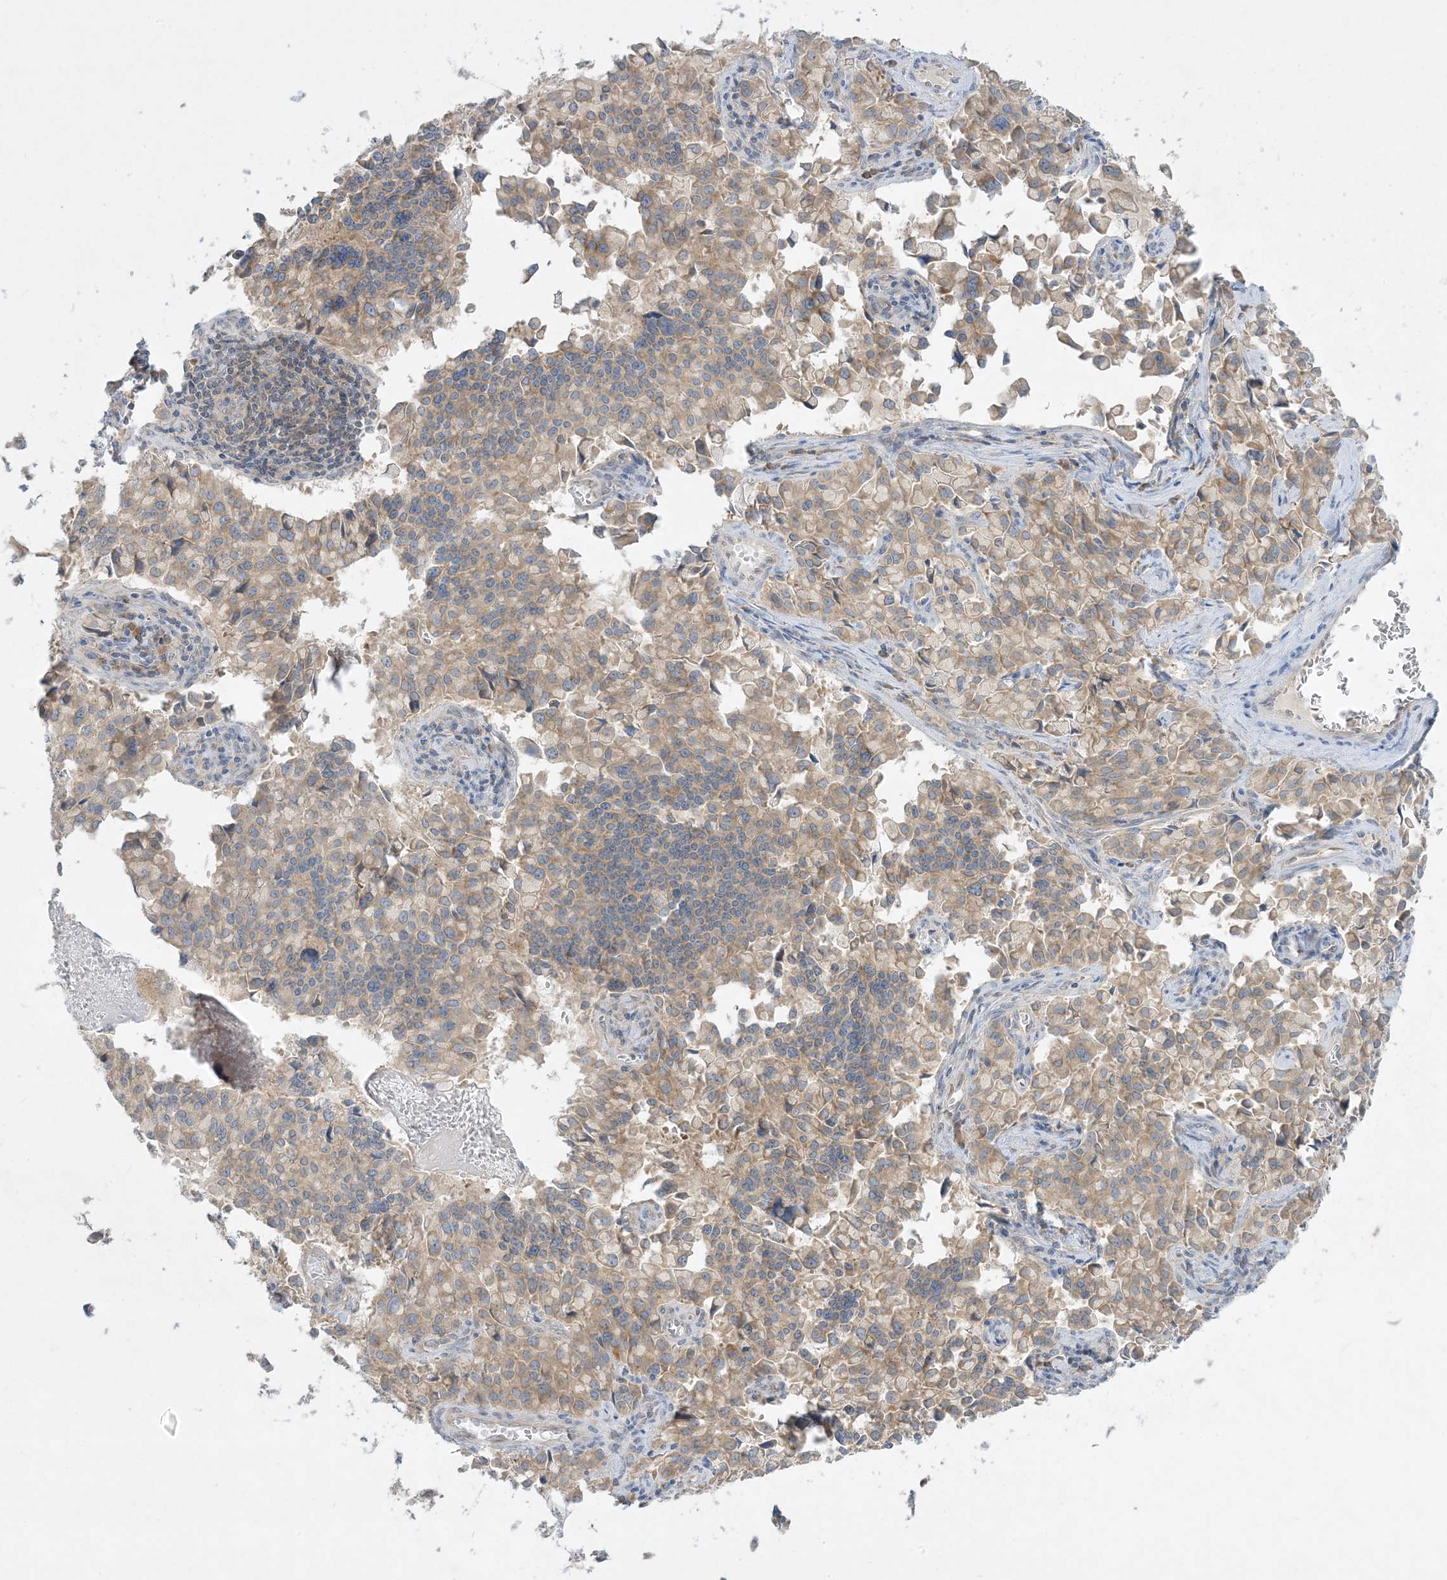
{"staining": {"intensity": "weak", "quantity": ">75%", "location": "cytoplasmic/membranous"}, "tissue": "pancreatic cancer", "cell_type": "Tumor cells", "image_type": "cancer", "snomed": [{"axis": "morphology", "description": "Adenocarcinoma, NOS"}, {"axis": "topography", "description": "Pancreas"}], "caption": "DAB (3,3'-diaminobenzidine) immunohistochemical staining of adenocarcinoma (pancreatic) reveals weak cytoplasmic/membranous protein positivity in about >75% of tumor cells.", "gene": "RPP40", "patient": {"sex": "male", "age": 65}}